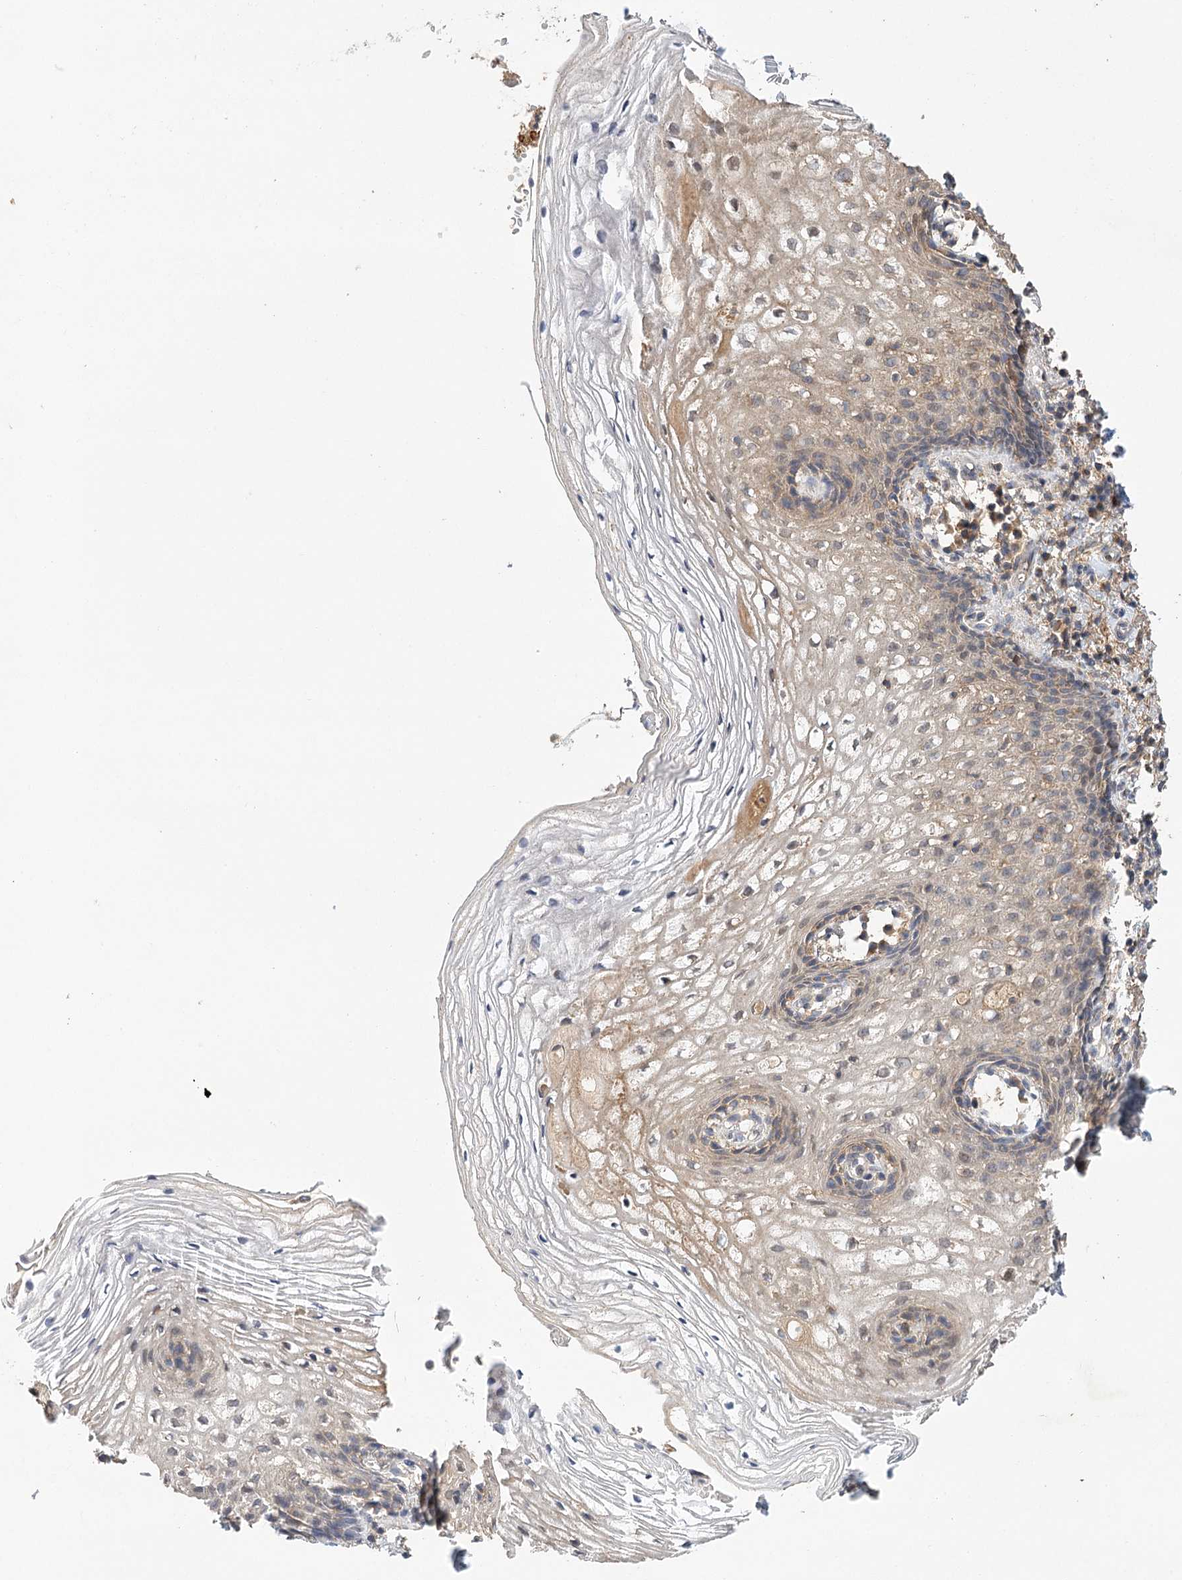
{"staining": {"intensity": "weak", "quantity": "25%-75%", "location": "cytoplasmic/membranous"}, "tissue": "vagina", "cell_type": "Squamous epithelial cells", "image_type": "normal", "snomed": [{"axis": "morphology", "description": "Normal tissue, NOS"}, {"axis": "topography", "description": "Vagina"}], "caption": "Immunohistochemistry (IHC) image of benign vagina: vagina stained using immunohistochemistry displays low levels of weak protein expression localized specifically in the cytoplasmic/membranous of squamous epithelial cells, appearing as a cytoplasmic/membranous brown color.", "gene": "LSS", "patient": {"sex": "female", "age": 60}}